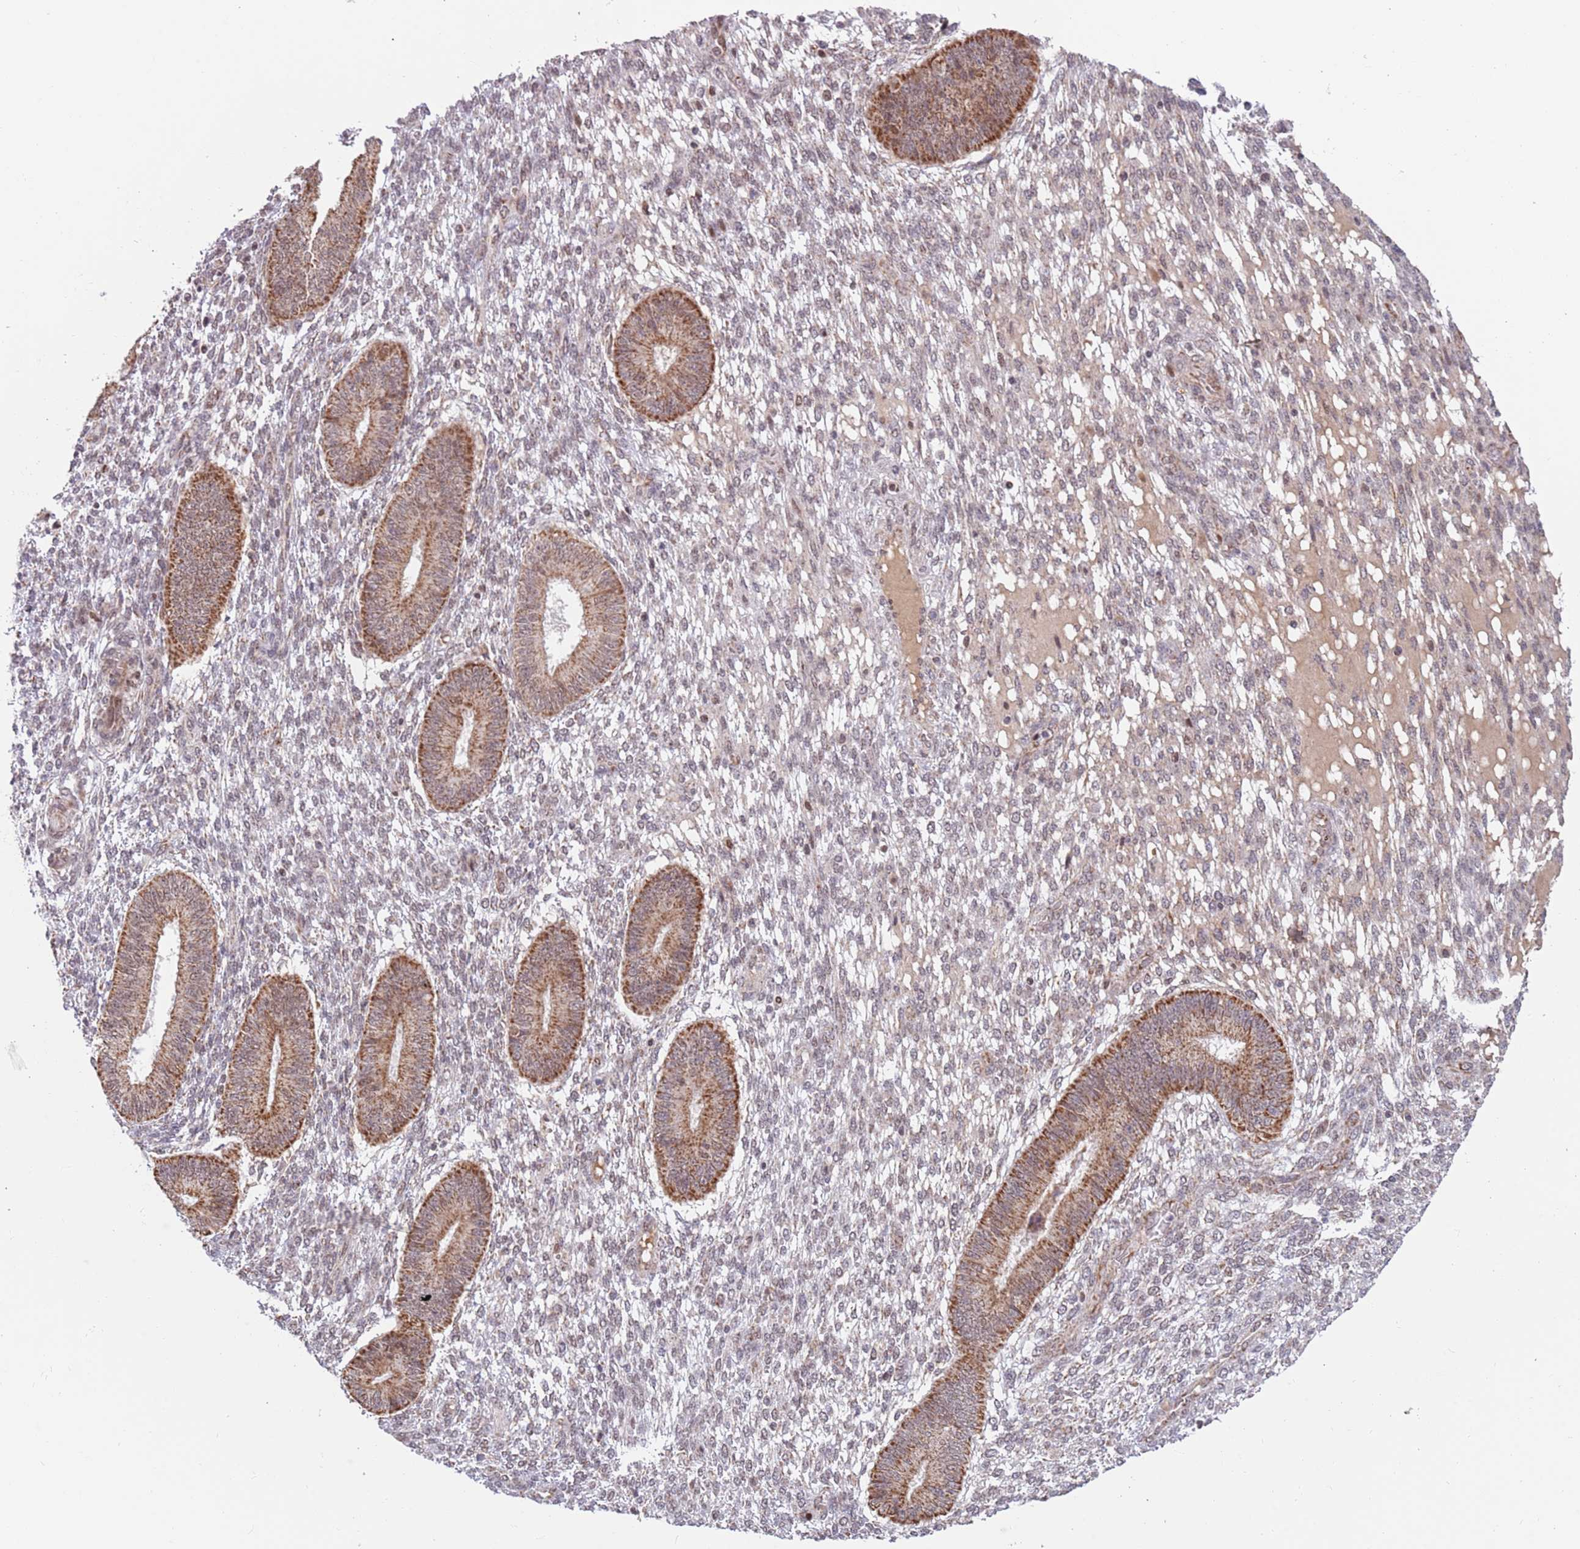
{"staining": {"intensity": "negative", "quantity": "none", "location": "none"}, "tissue": "endometrium", "cell_type": "Cells in endometrial stroma", "image_type": "normal", "snomed": [{"axis": "morphology", "description": "Normal tissue, NOS"}, {"axis": "topography", "description": "Endometrium"}], "caption": "The histopathology image exhibits no significant expression in cells in endometrial stroma of endometrium. The staining was performed using DAB to visualize the protein expression in brown, while the nuclei were stained in blue with hematoxylin (Magnification: 20x).", "gene": "TIMM13", "patient": {"sex": "female", "age": 49}}